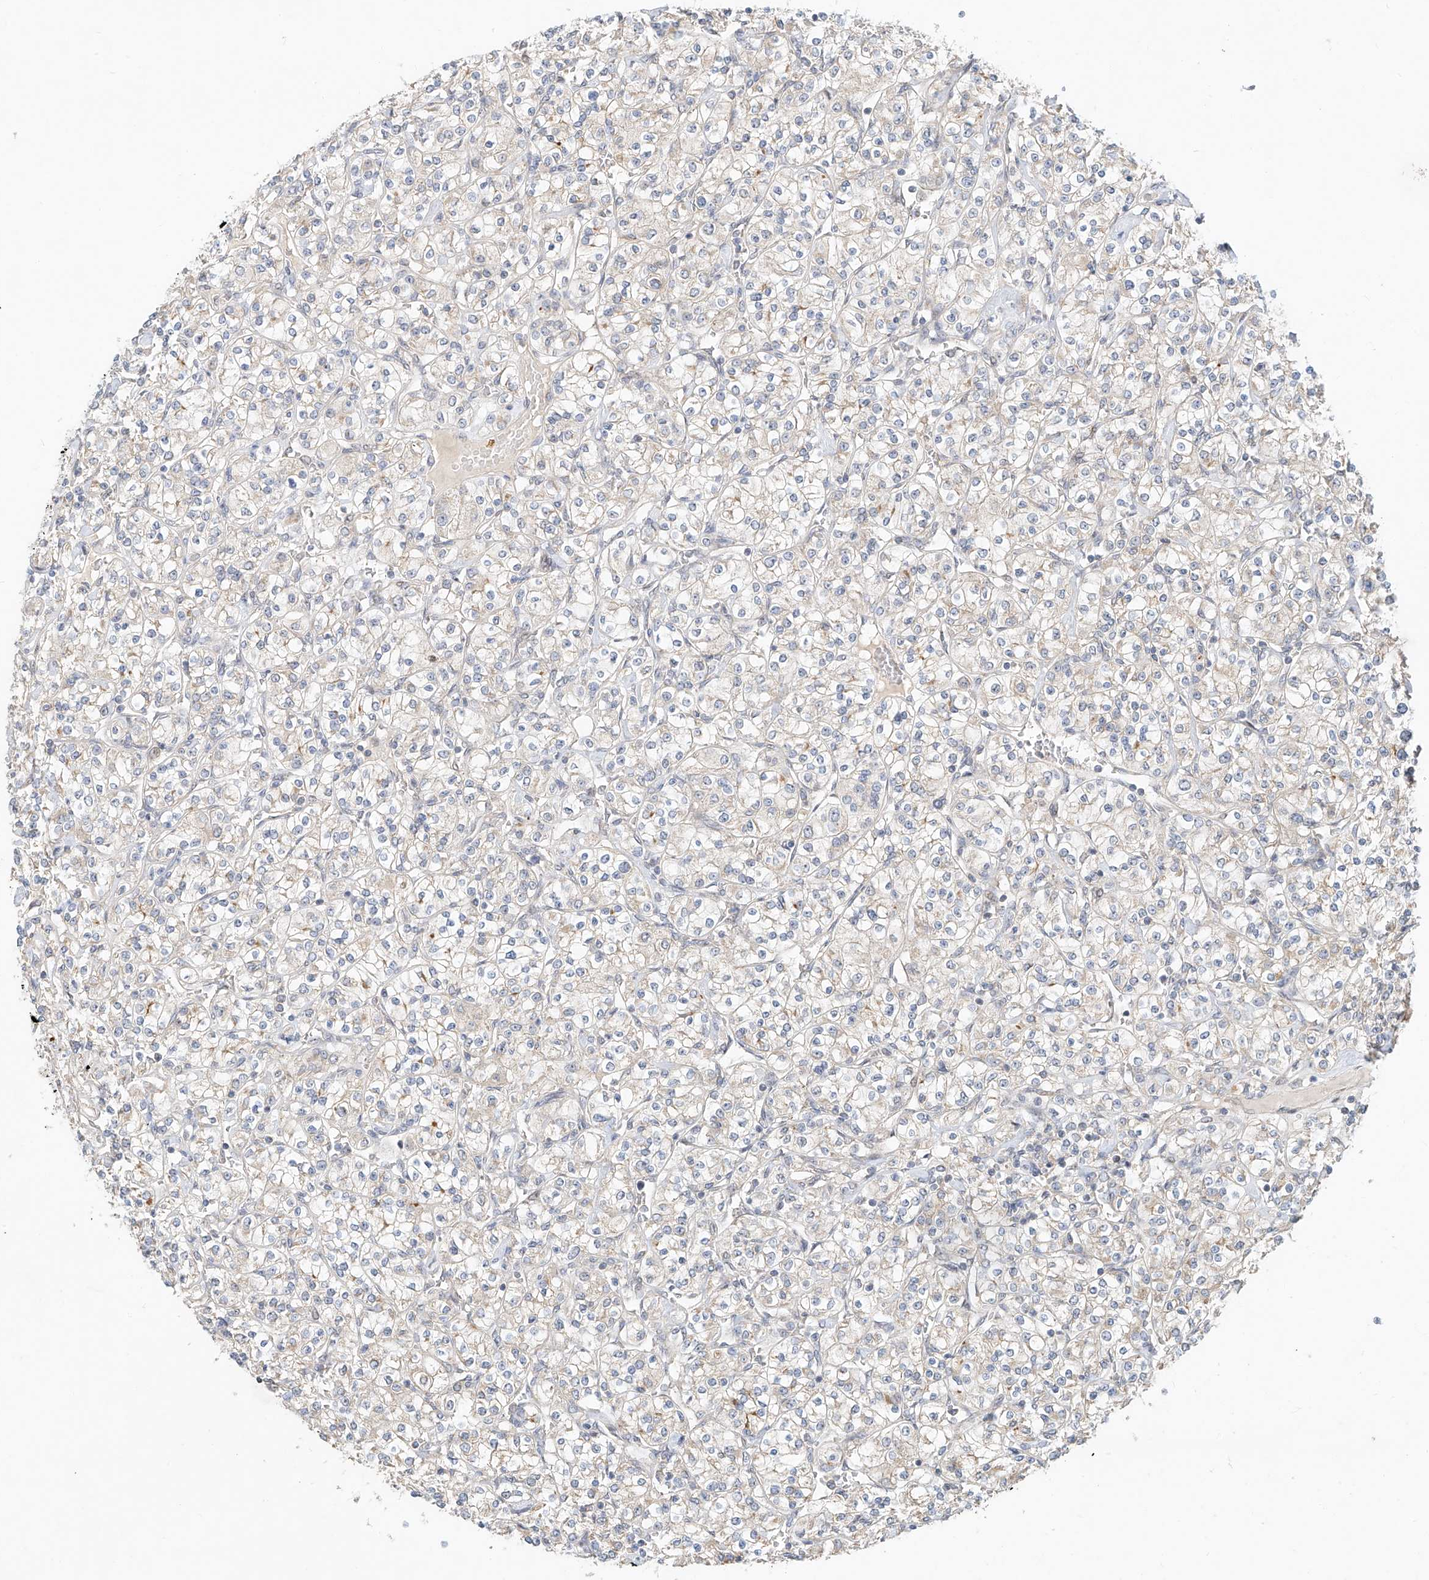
{"staining": {"intensity": "negative", "quantity": "none", "location": "none"}, "tissue": "renal cancer", "cell_type": "Tumor cells", "image_type": "cancer", "snomed": [{"axis": "morphology", "description": "Adenocarcinoma, NOS"}, {"axis": "topography", "description": "Kidney"}], "caption": "Tumor cells are negative for brown protein staining in renal cancer. The staining is performed using DAB brown chromogen with nuclei counter-stained in using hematoxylin.", "gene": "TMEM61", "patient": {"sex": "male", "age": 77}}